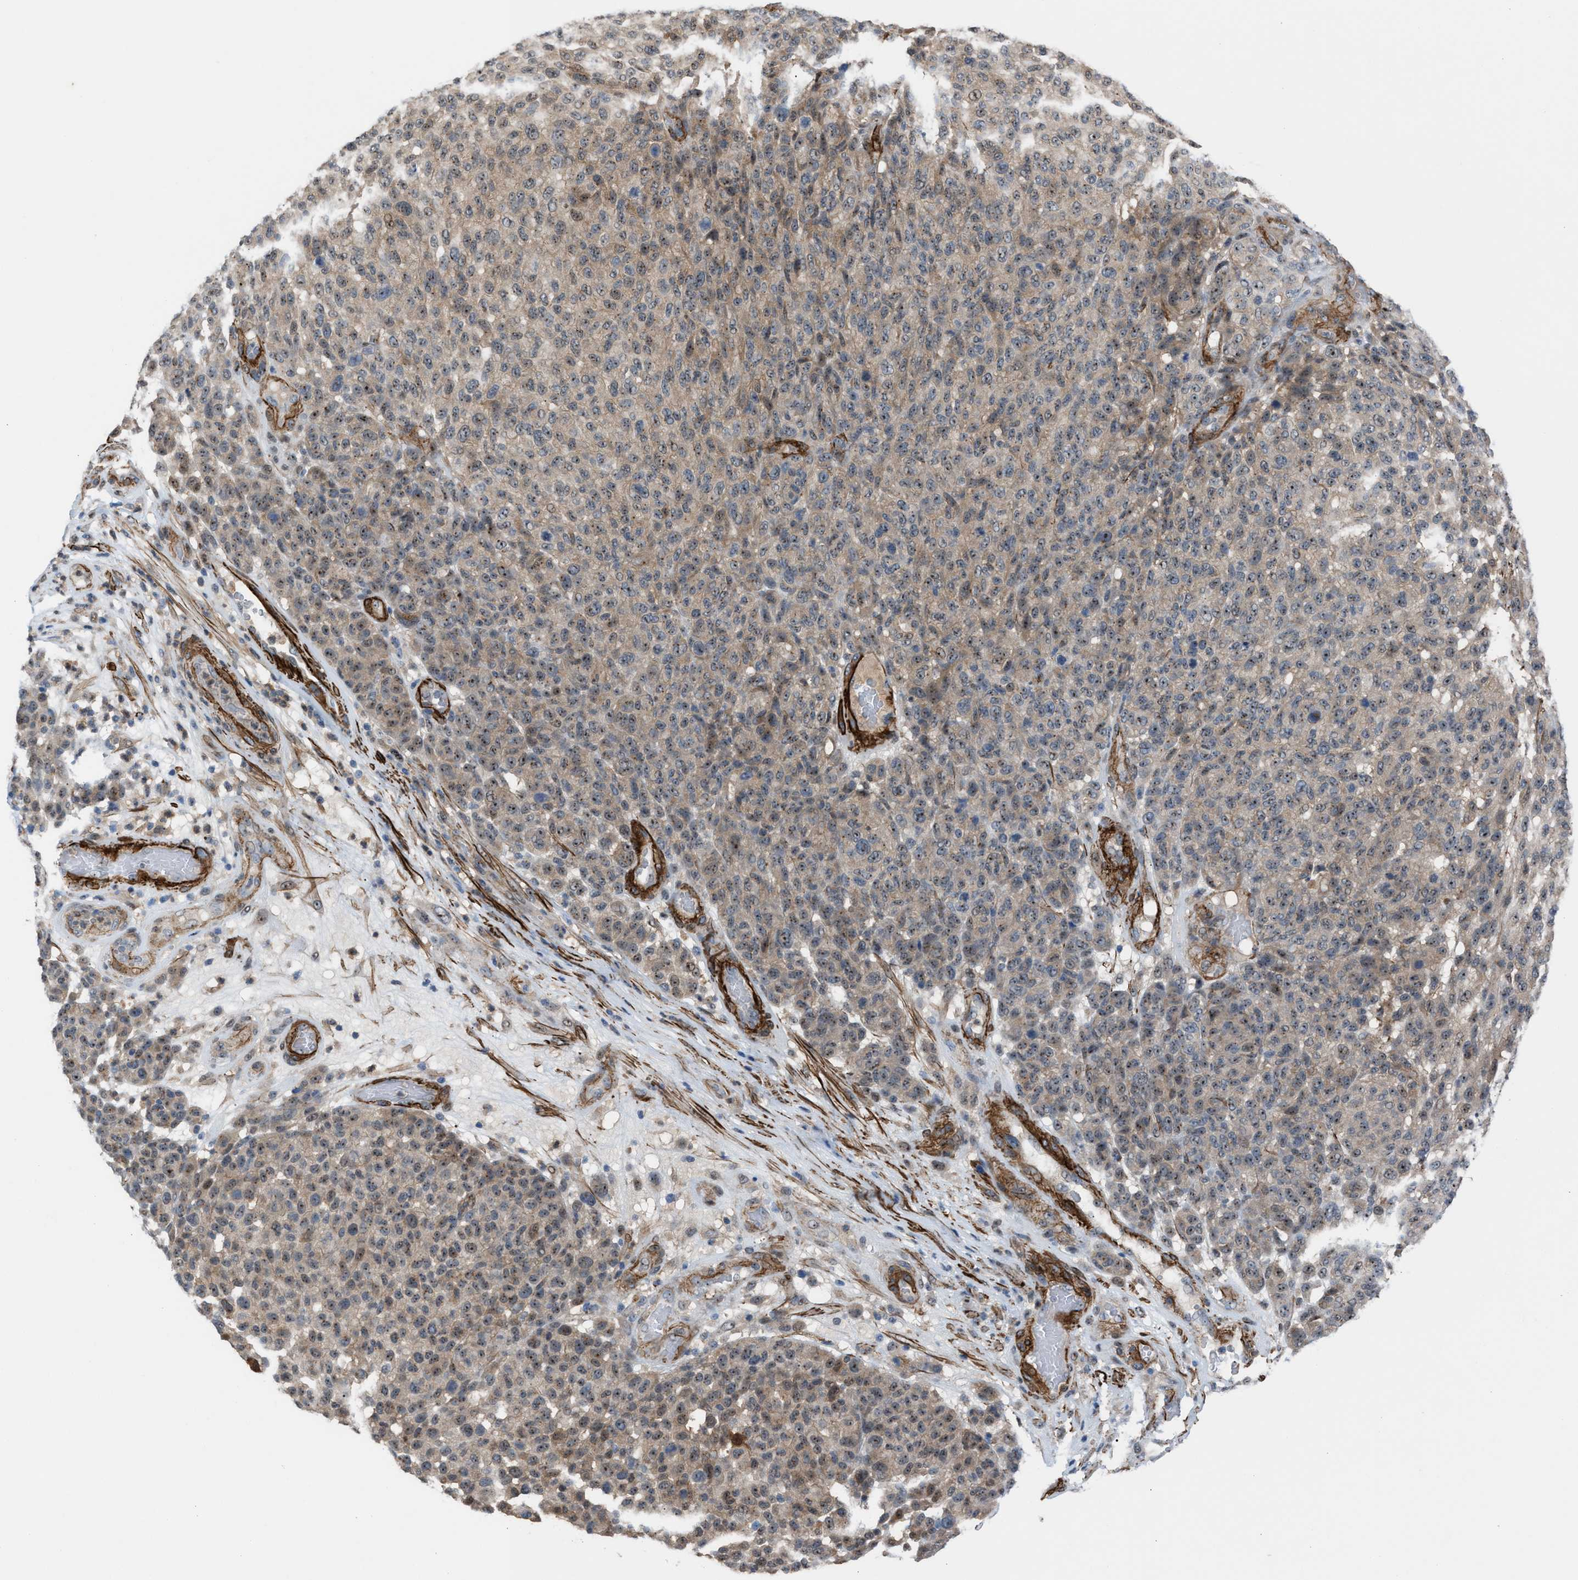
{"staining": {"intensity": "moderate", "quantity": ">75%", "location": "nuclear"}, "tissue": "melanoma", "cell_type": "Tumor cells", "image_type": "cancer", "snomed": [{"axis": "morphology", "description": "Malignant melanoma, NOS"}, {"axis": "topography", "description": "Skin"}], "caption": "Brown immunohistochemical staining in human melanoma reveals moderate nuclear expression in about >75% of tumor cells.", "gene": "NQO2", "patient": {"sex": "male", "age": 59}}